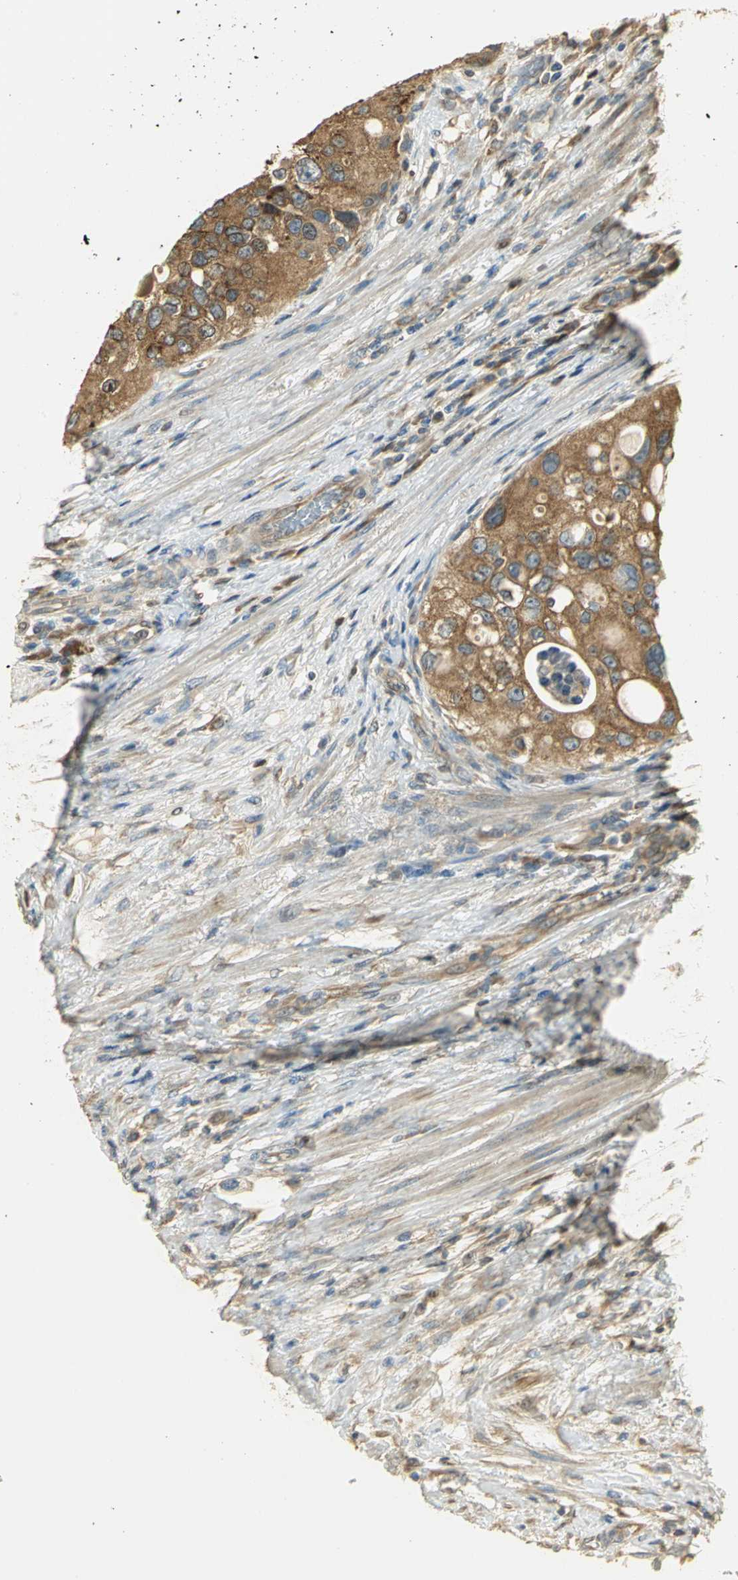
{"staining": {"intensity": "moderate", "quantity": ">75%", "location": "cytoplasmic/membranous"}, "tissue": "urothelial cancer", "cell_type": "Tumor cells", "image_type": "cancer", "snomed": [{"axis": "morphology", "description": "Urothelial carcinoma, High grade"}, {"axis": "topography", "description": "Urinary bladder"}], "caption": "Immunohistochemical staining of high-grade urothelial carcinoma displays medium levels of moderate cytoplasmic/membranous positivity in about >75% of tumor cells. (DAB IHC with brightfield microscopy, high magnification).", "gene": "RARS1", "patient": {"sex": "female", "age": 56}}